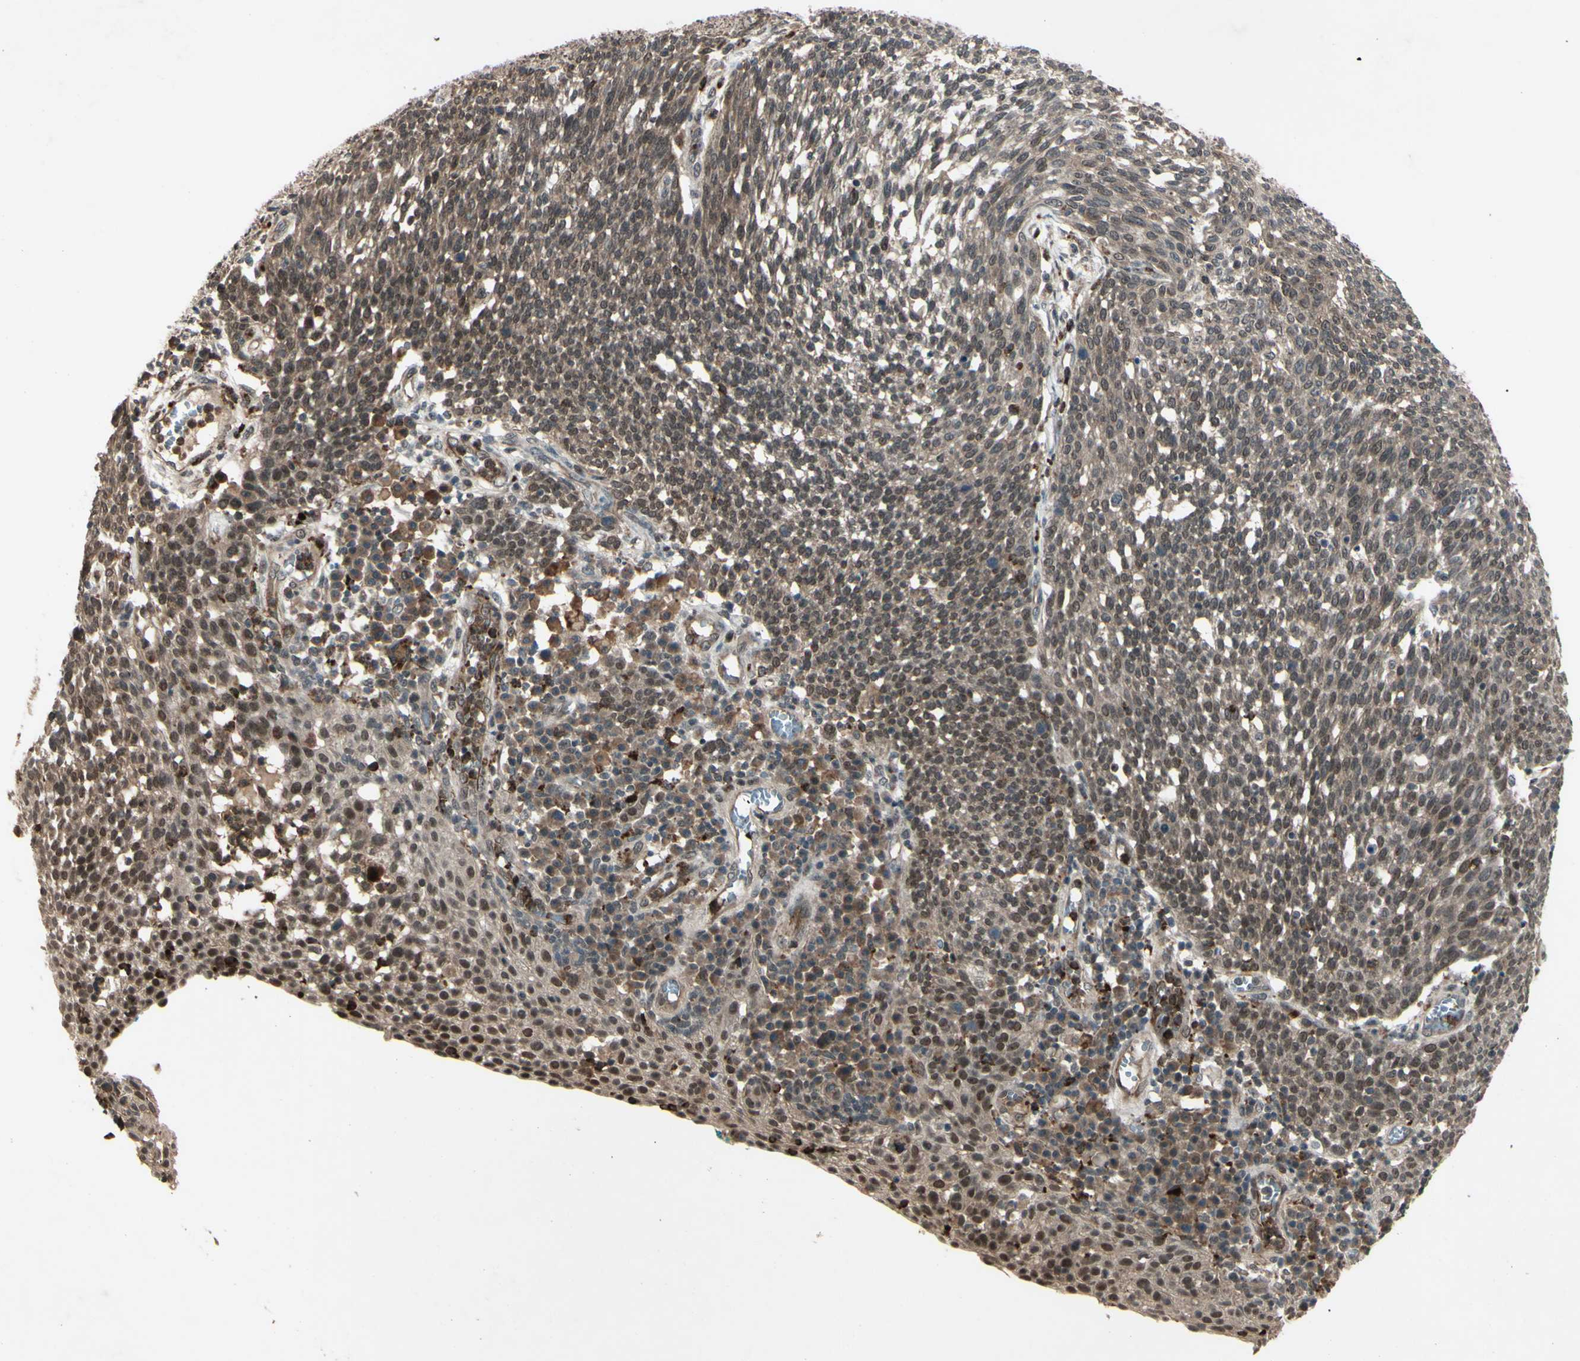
{"staining": {"intensity": "moderate", "quantity": ">75%", "location": "cytoplasmic/membranous,nuclear"}, "tissue": "cervical cancer", "cell_type": "Tumor cells", "image_type": "cancer", "snomed": [{"axis": "morphology", "description": "Squamous cell carcinoma, NOS"}, {"axis": "topography", "description": "Cervix"}], "caption": "A high-resolution photomicrograph shows immunohistochemistry (IHC) staining of cervical cancer (squamous cell carcinoma), which shows moderate cytoplasmic/membranous and nuclear positivity in approximately >75% of tumor cells.", "gene": "MLF2", "patient": {"sex": "female", "age": 34}}